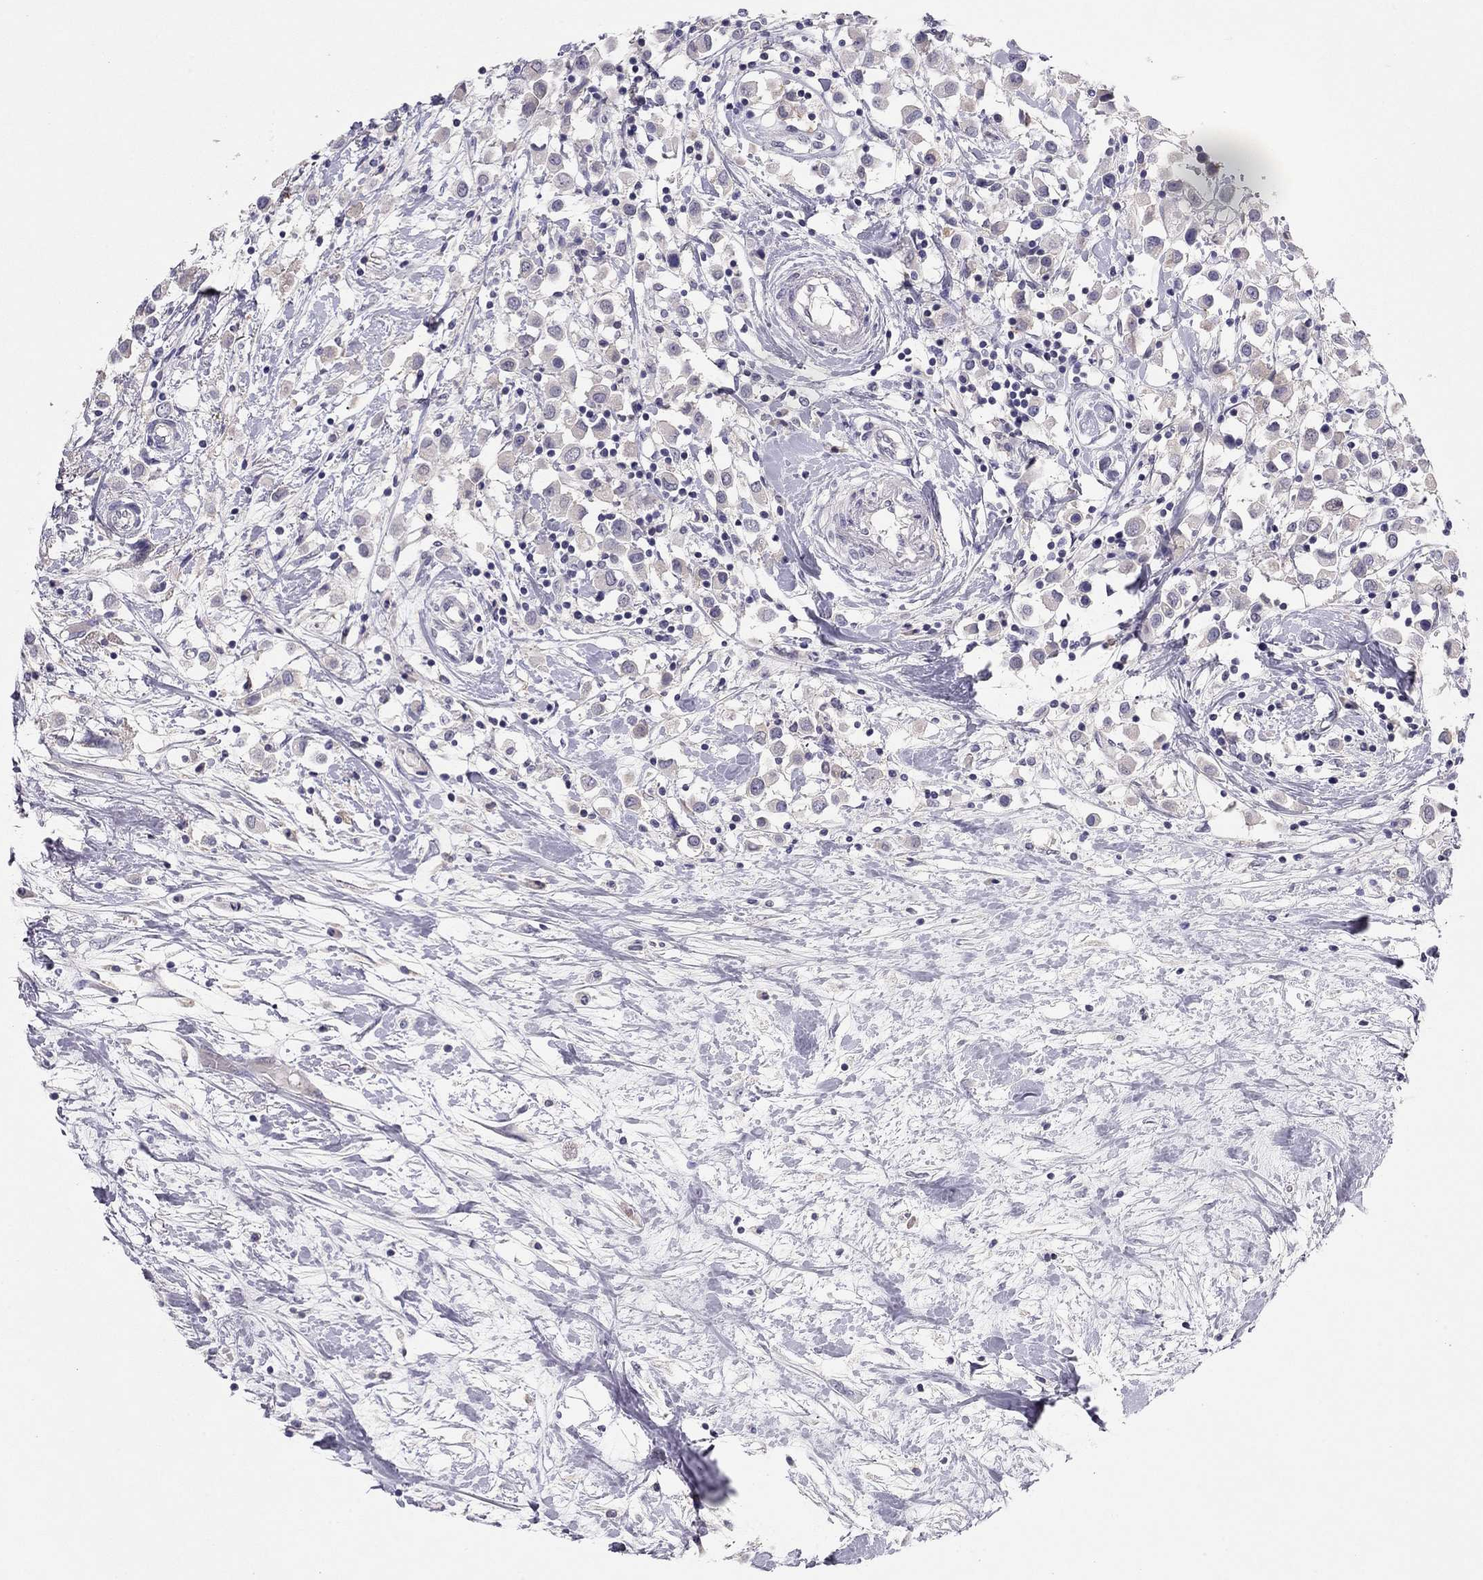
{"staining": {"intensity": "negative", "quantity": "none", "location": "none"}, "tissue": "breast cancer", "cell_type": "Tumor cells", "image_type": "cancer", "snomed": [{"axis": "morphology", "description": "Duct carcinoma"}, {"axis": "topography", "description": "Breast"}], "caption": "This is an immunohistochemistry (IHC) image of human breast cancer (infiltrating ductal carcinoma). There is no positivity in tumor cells.", "gene": "ADORA2A", "patient": {"sex": "female", "age": 61}}